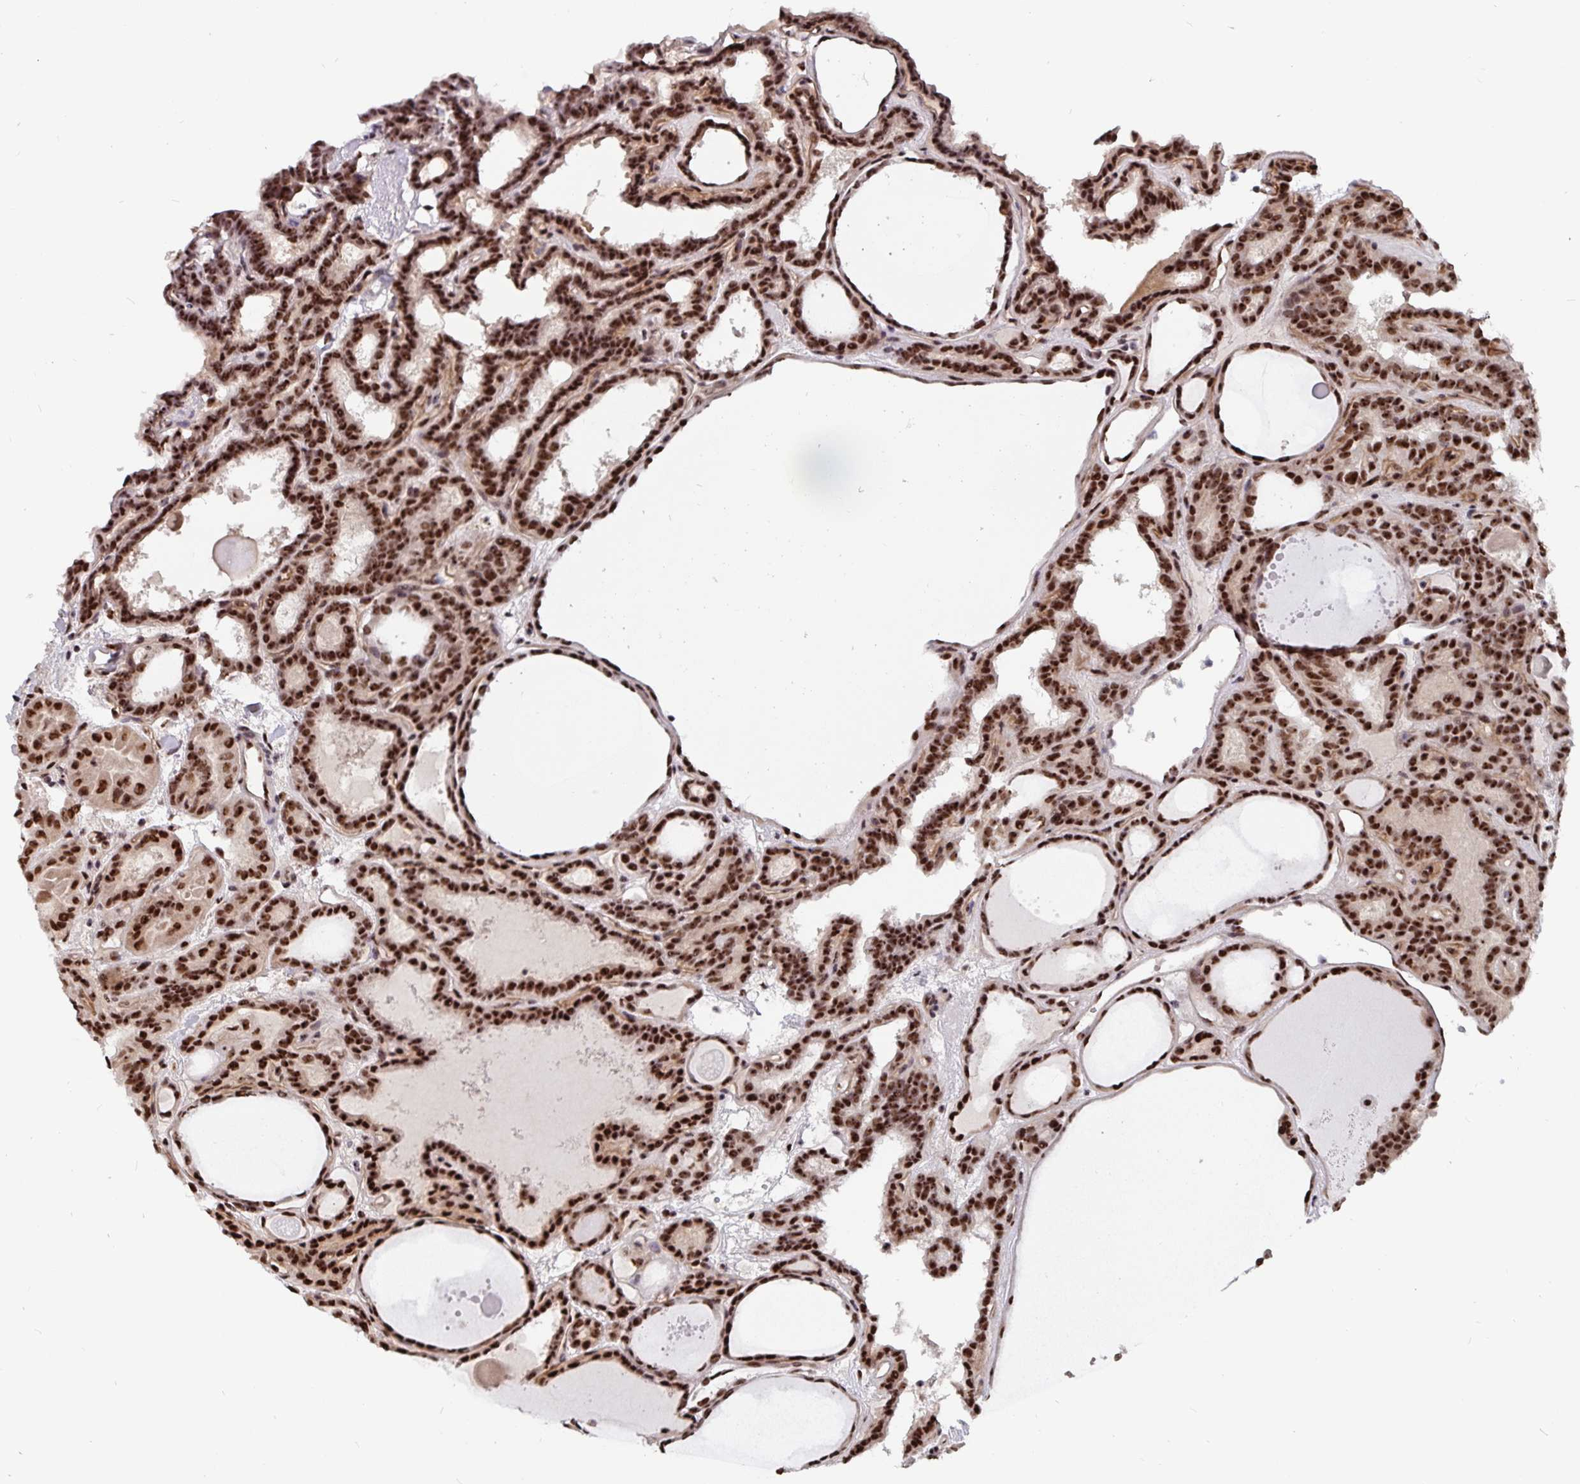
{"staining": {"intensity": "strong", "quantity": ">75%", "location": "nuclear"}, "tissue": "thyroid cancer", "cell_type": "Tumor cells", "image_type": "cancer", "snomed": [{"axis": "morphology", "description": "Papillary adenocarcinoma, NOS"}, {"axis": "topography", "description": "Thyroid gland"}], "caption": "Strong nuclear protein positivity is seen in approximately >75% of tumor cells in thyroid cancer.", "gene": "LAS1L", "patient": {"sex": "female", "age": 46}}